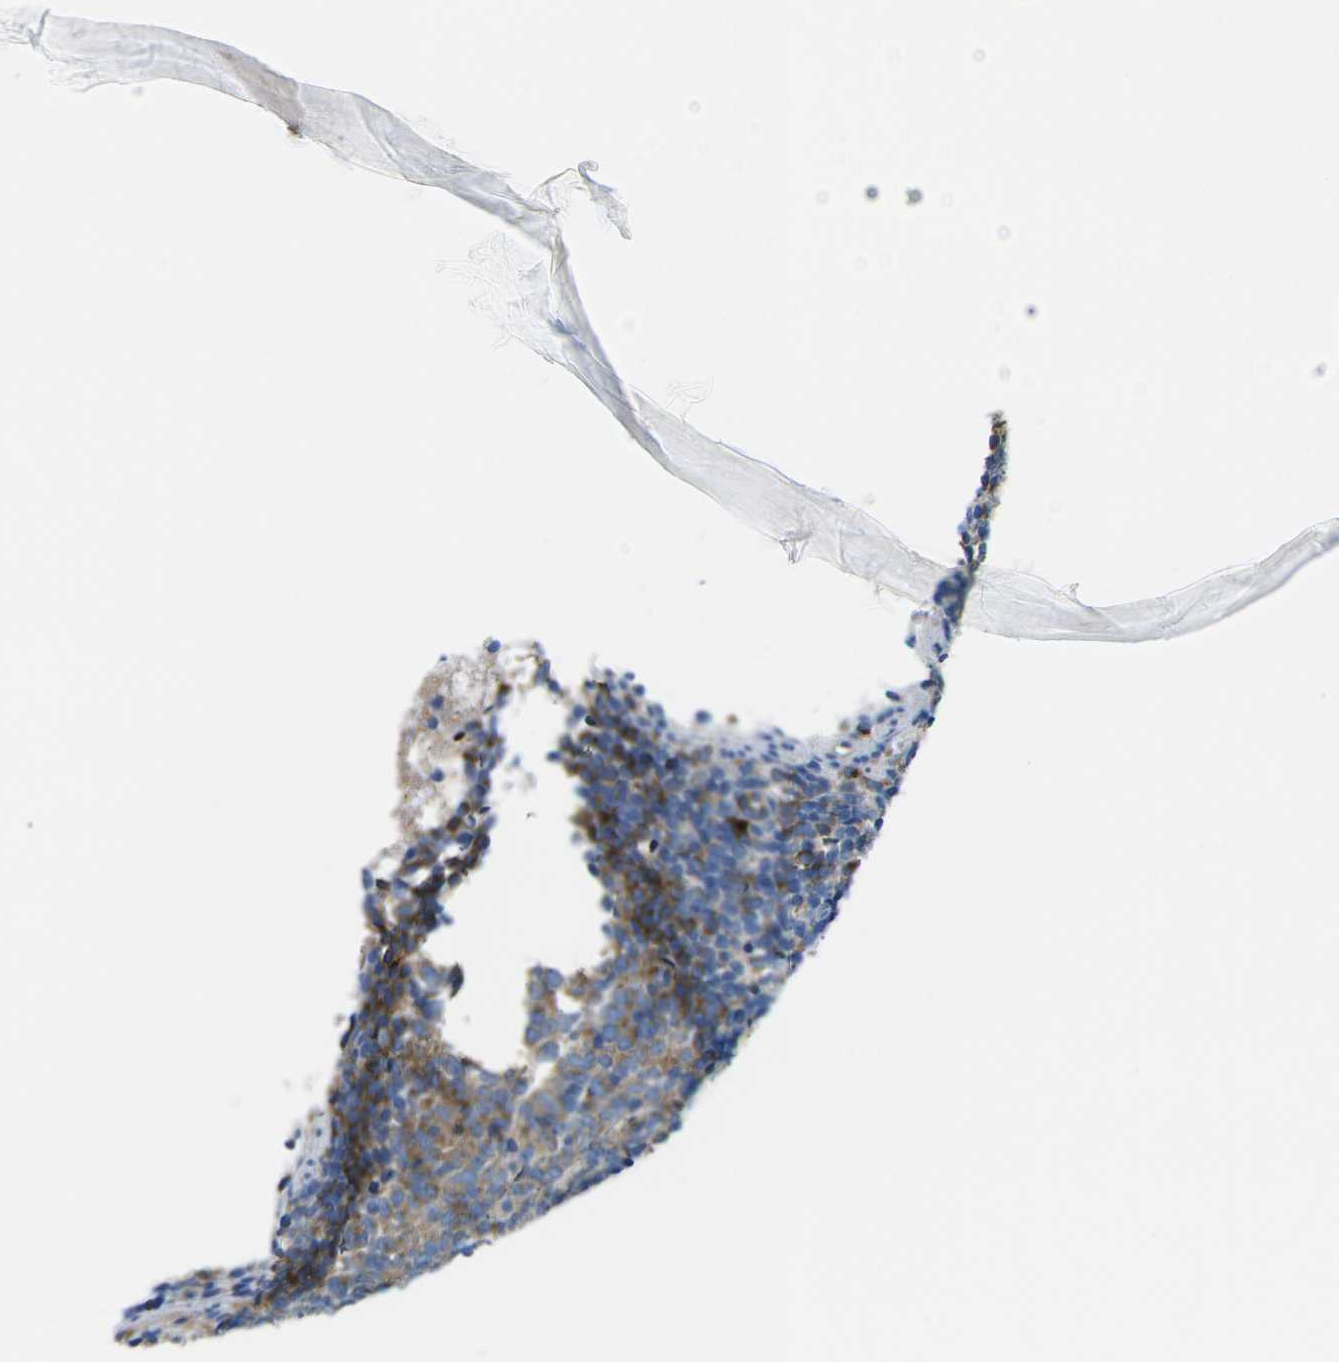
{"staining": {"intensity": "moderate", "quantity": ">75%", "location": "cytoplasmic/membranous"}, "tissue": "appendix", "cell_type": "Glandular cells", "image_type": "normal", "snomed": [{"axis": "morphology", "description": "Normal tissue, NOS"}, {"axis": "topography", "description": "Appendix"}], "caption": "Immunohistochemical staining of unremarkable human appendix demonstrates >75% levels of moderate cytoplasmic/membranous protein staining in about >75% of glandular cells. The staining was performed using DAB to visualize the protein expression in brown, while the nuclei were stained in blue with hematoxylin (Magnification: 20x).", "gene": "SYNGR2", "patient": {"sex": "female", "age": 20}}